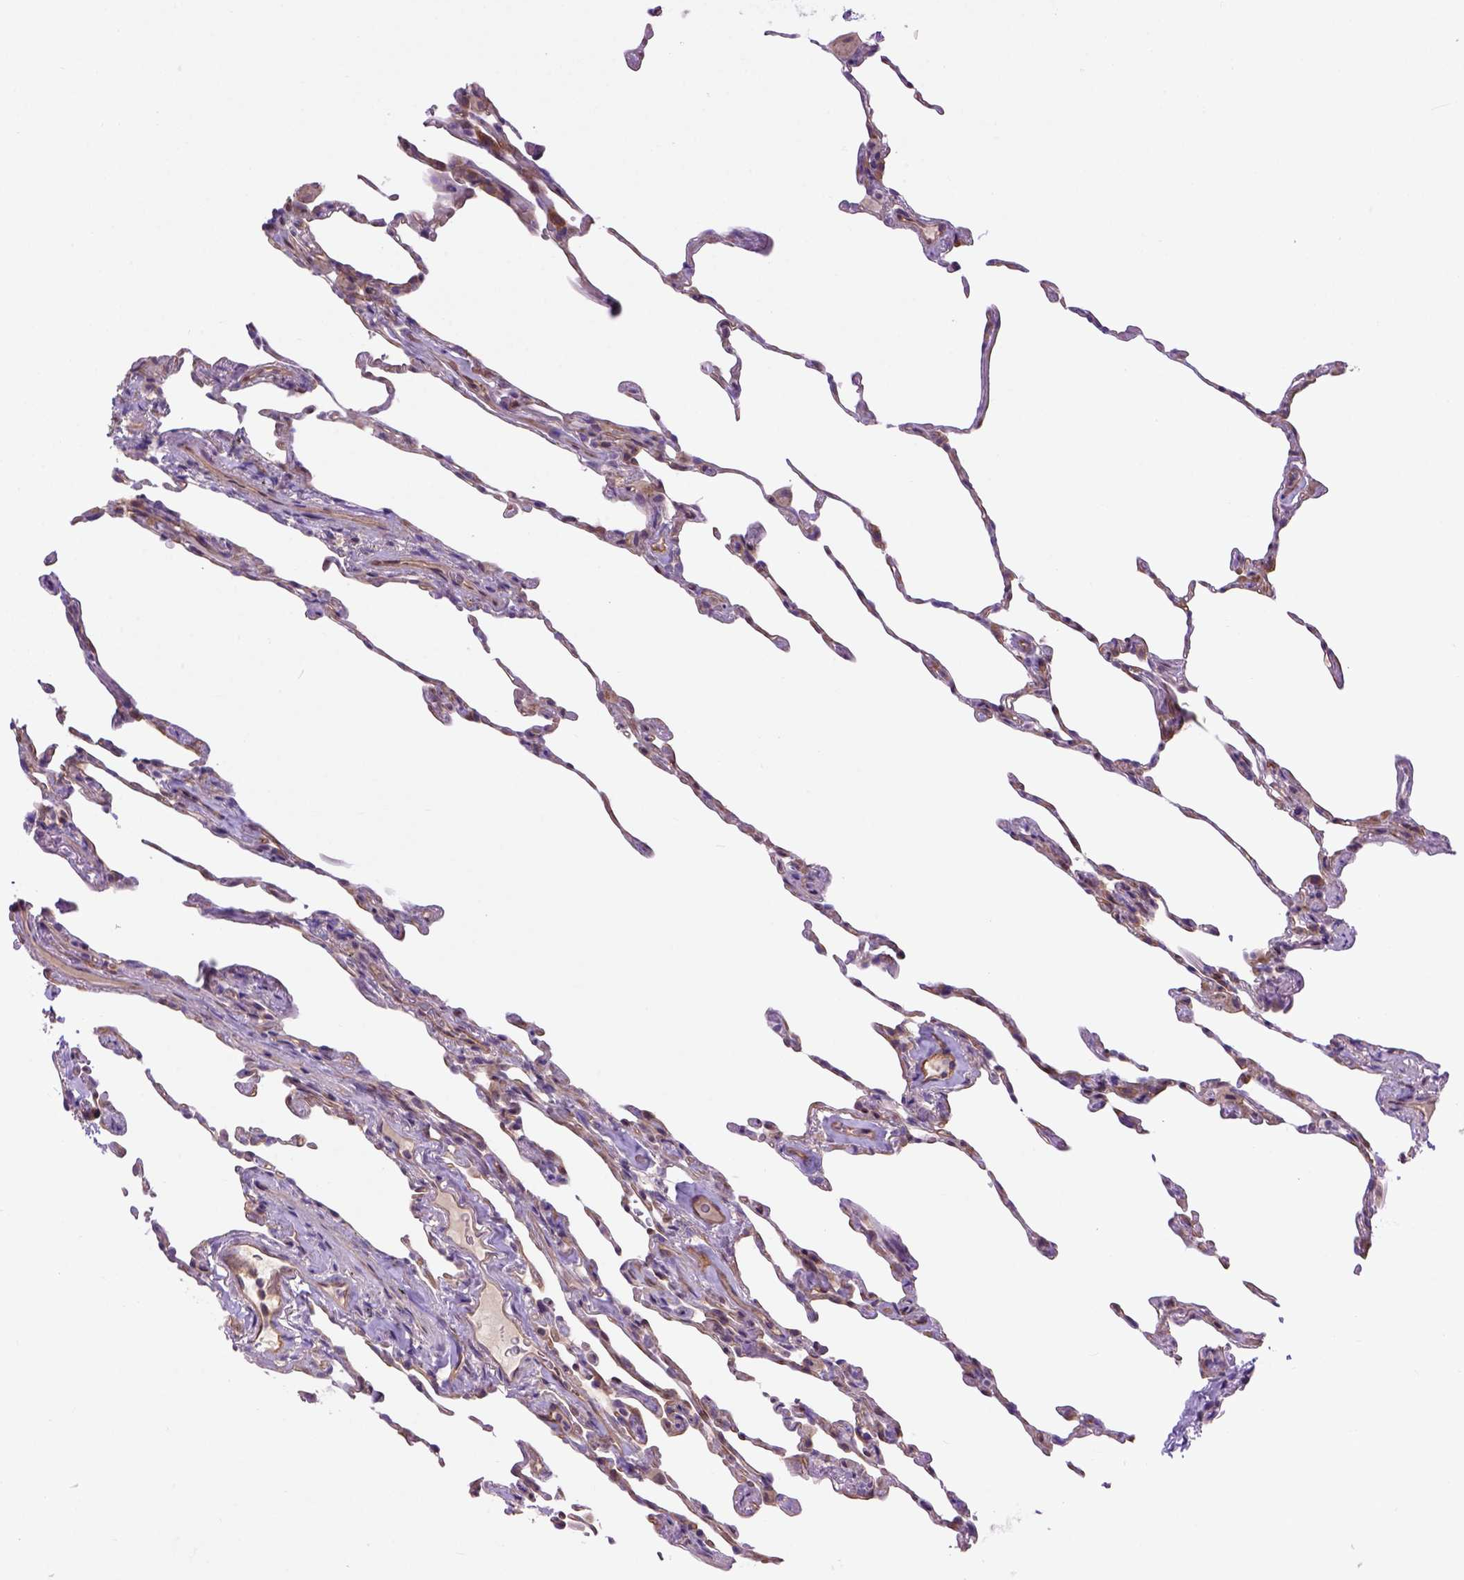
{"staining": {"intensity": "moderate", "quantity": ">75%", "location": "cytoplasmic/membranous"}, "tissue": "lung", "cell_type": "Alveolar cells", "image_type": "normal", "snomed": [{"axis": "morphology", "description": "Normal tissue, NOS"}, {"axis": "topography", "description": "Lung"}], "caption": "Immunohistochemistry (DAB) staining of unremarkable human lung exhibits moderate cytoplasmic/membranous protein positivity in about >75% of alveolar cells.", "gene": "CASKIN2", "patient": {"sex": "female", "age": 57}}